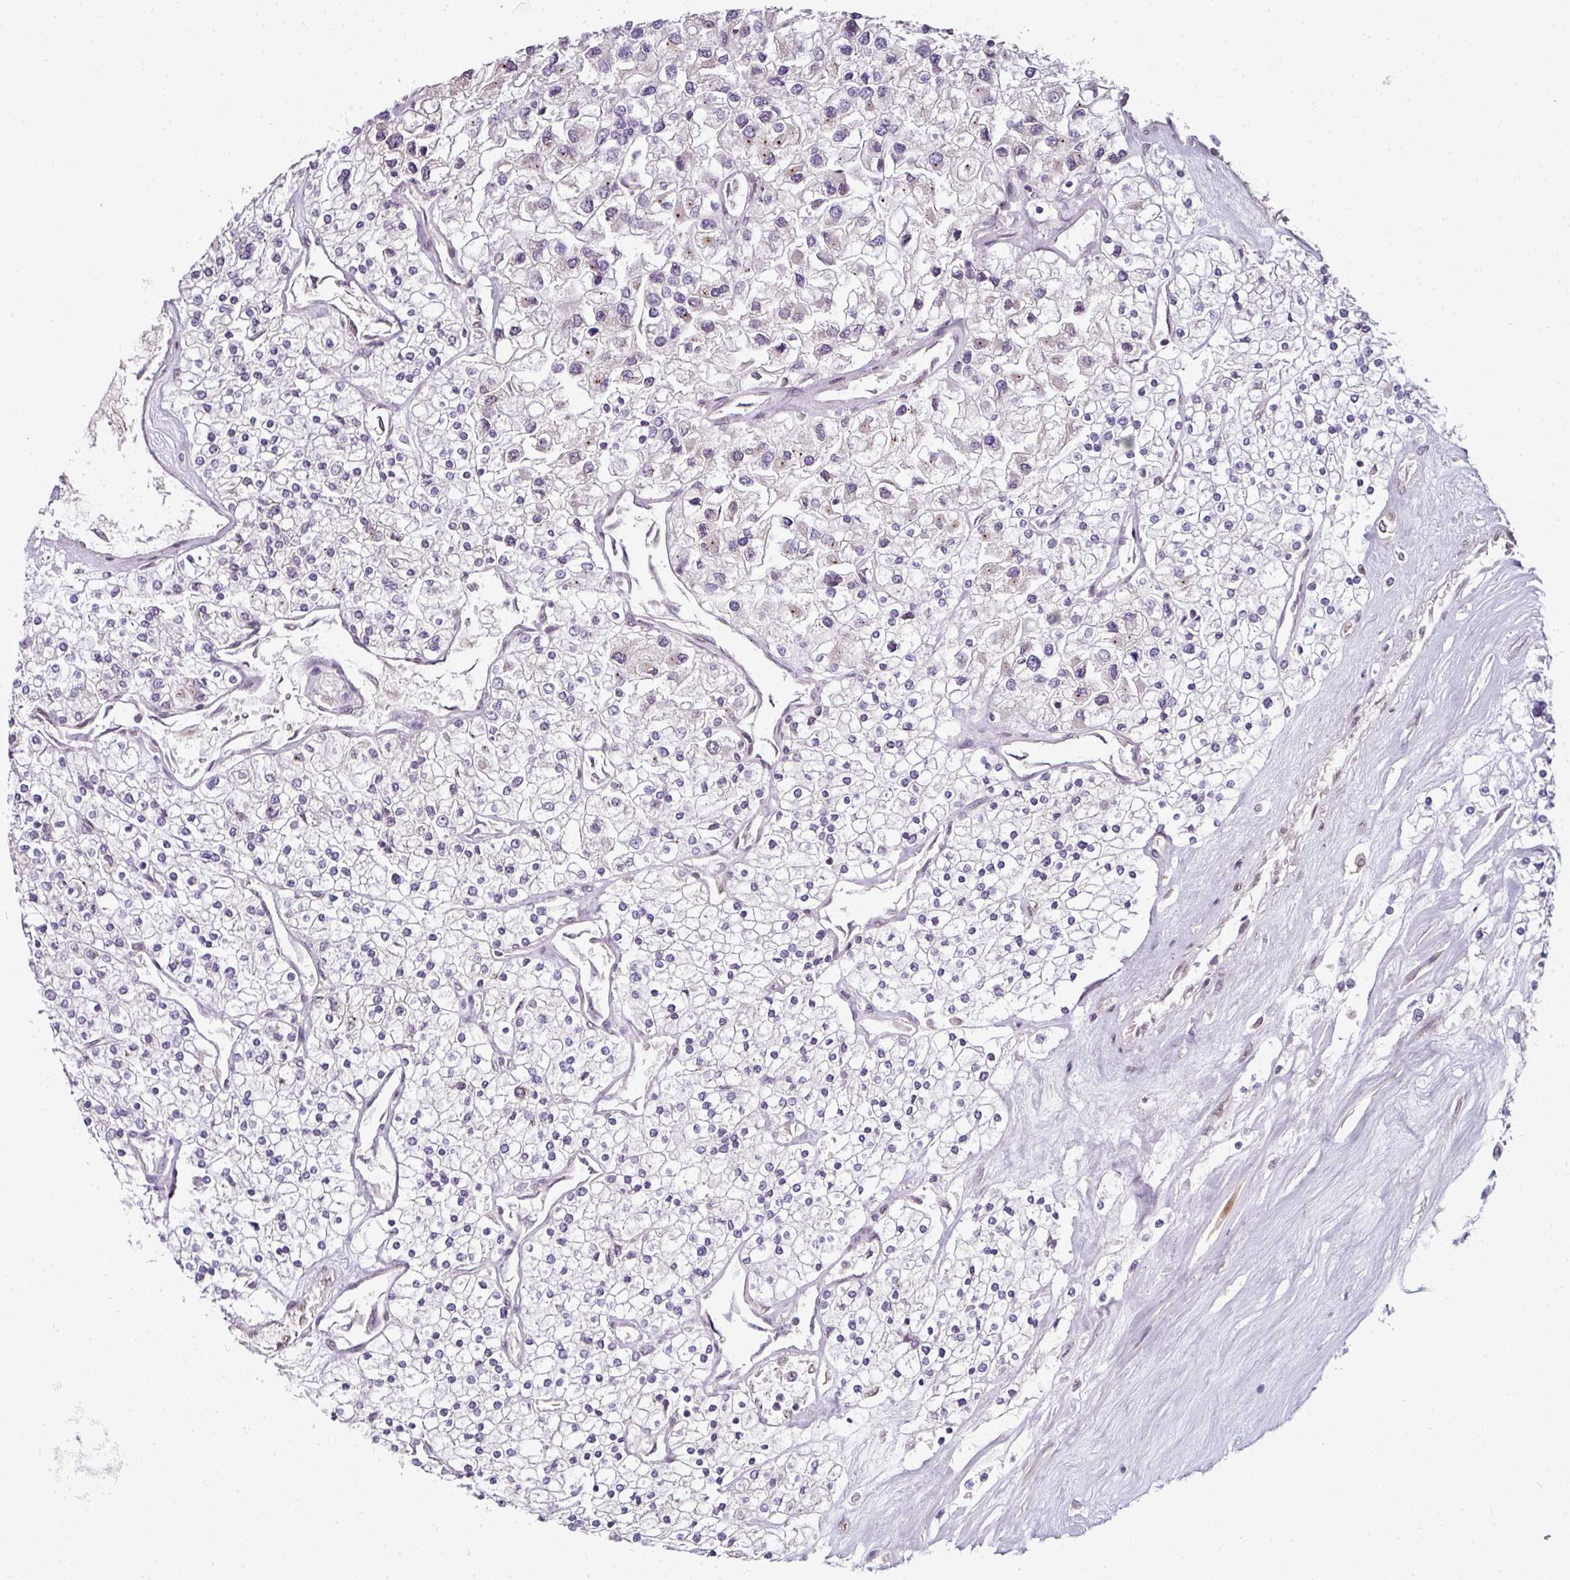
{"staining": {"intensity": "negative", "quantity": "none", "location": "none"}, "tissue": "renal cancer", "cell_type": "Tumor cells", "image_type": "cancer", "snomed": [{"axis": "morphology", "description": "Adenocarcinoma, NOS"}, {"axis": "topography", "description": "Kidney"}], "caption": "An immunohistochemistry photomicrograph of adenocarcinoma (renal) is shown. There is no staining in tumor cells of adenocarcinoma (renal). (DAB (3,3'-diaminobenzidine) immunohistochemistry visualized using brightfield microscopy, high magnification).", "gene": "RANGAP1", "patient": {"sex": "male", "age": 80}}